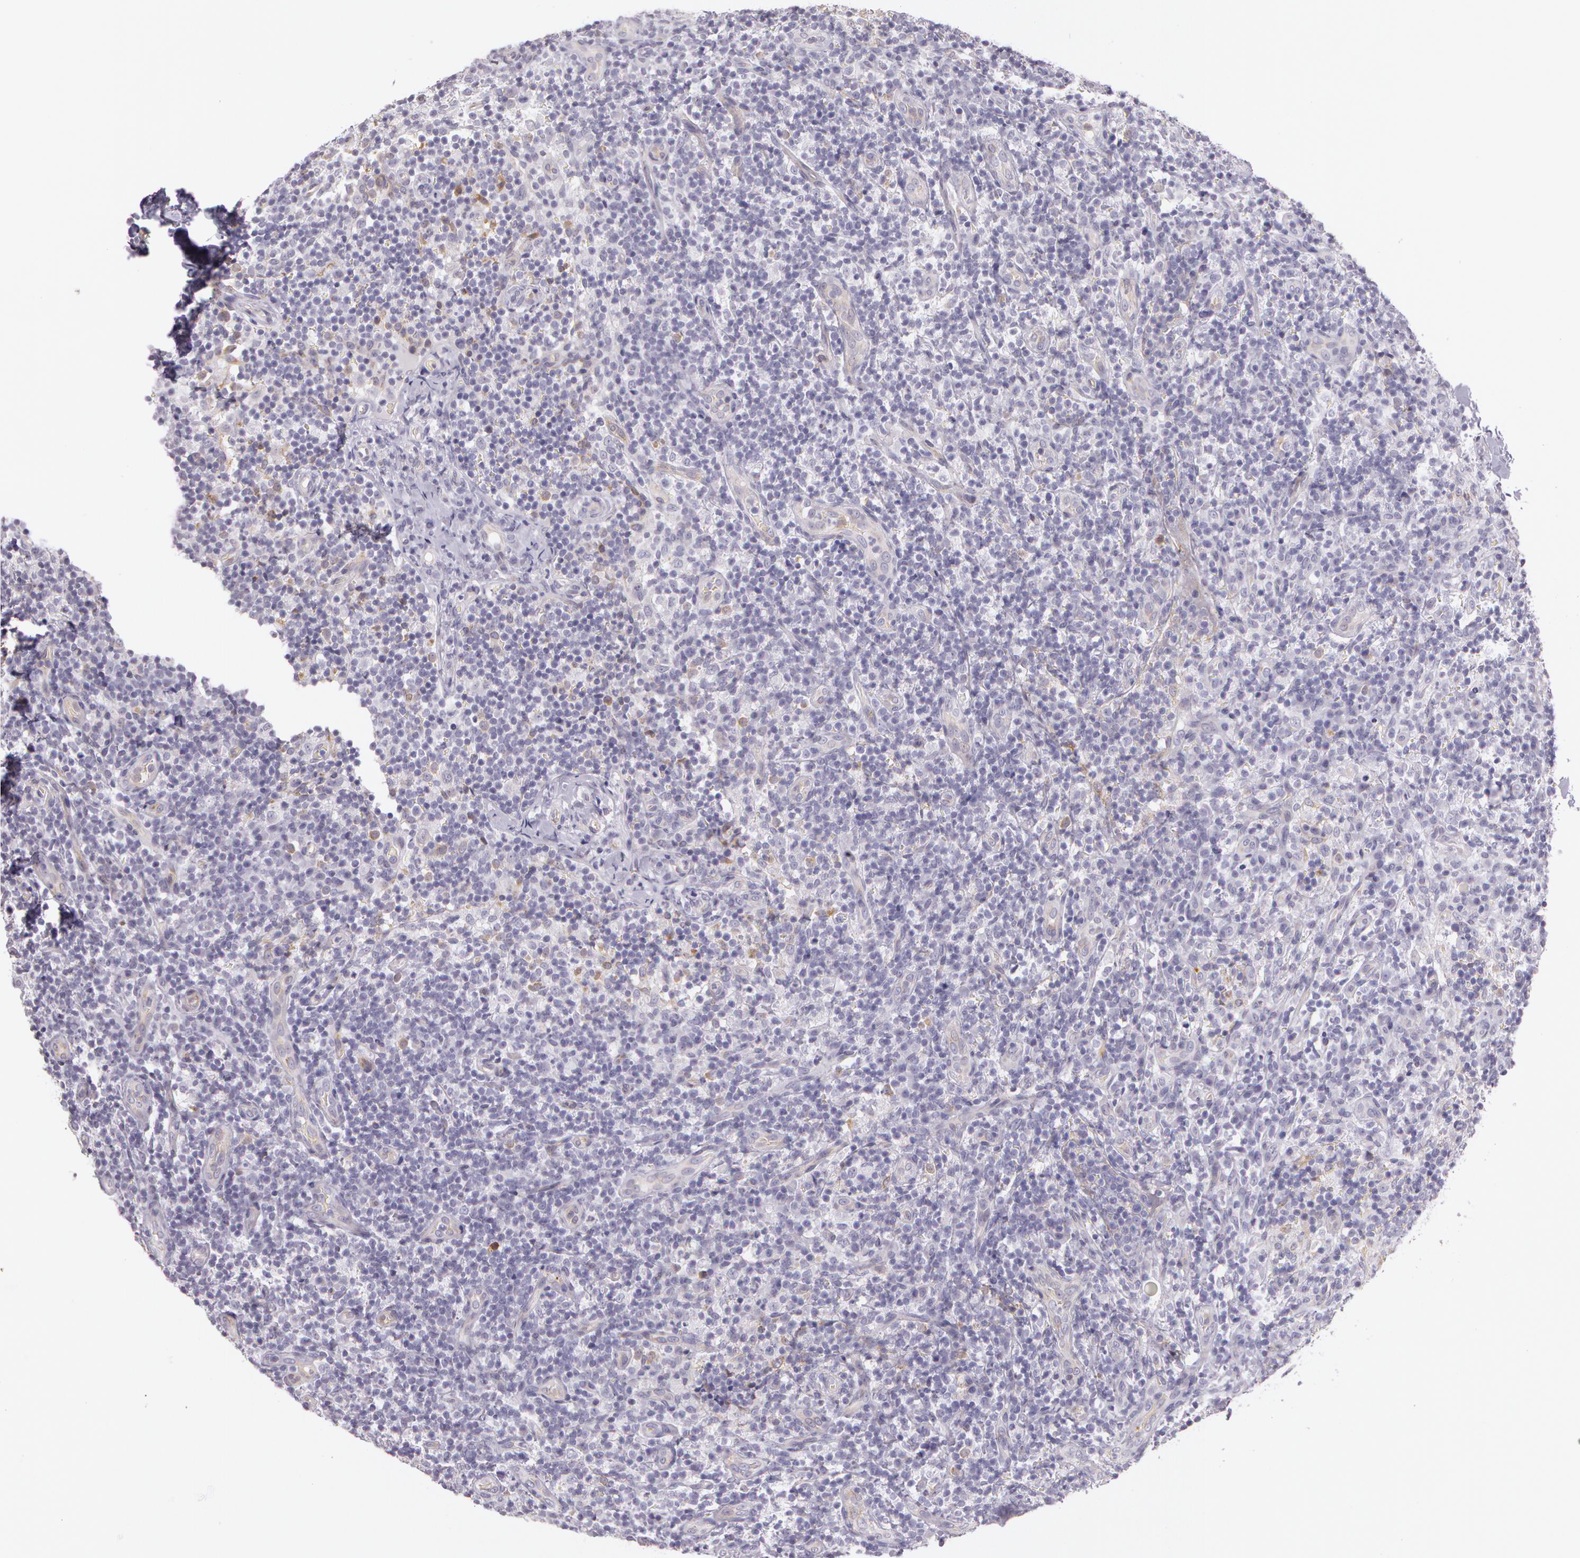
{"staining": {"intensity": "weak", "quantity": "<25%", "location": "cytoplasmic/membranous"}, "tissue": "lymph node", "cell_type": "Non-germinal center cells", "image_type": "normal", "snomed": [{"axis": "morphology", "description": "Normal tissue, NOS"}, {"axis": "morphology", "description": "Inflammation, NOS"}, {"axis": "topography", "description": "Lymph node"}], "caption": "DAB (3,3'-diaminobenzidine) immunohistochemical staining of unremarkable lymph node demonstrates no significant staining in non-germinal center cells. The staining is performed using DAB brown chromogen with nuclei counter-stained in using hematoxylin.", "gene": "APP", "patient": {"sex": "male", "age": 46}}